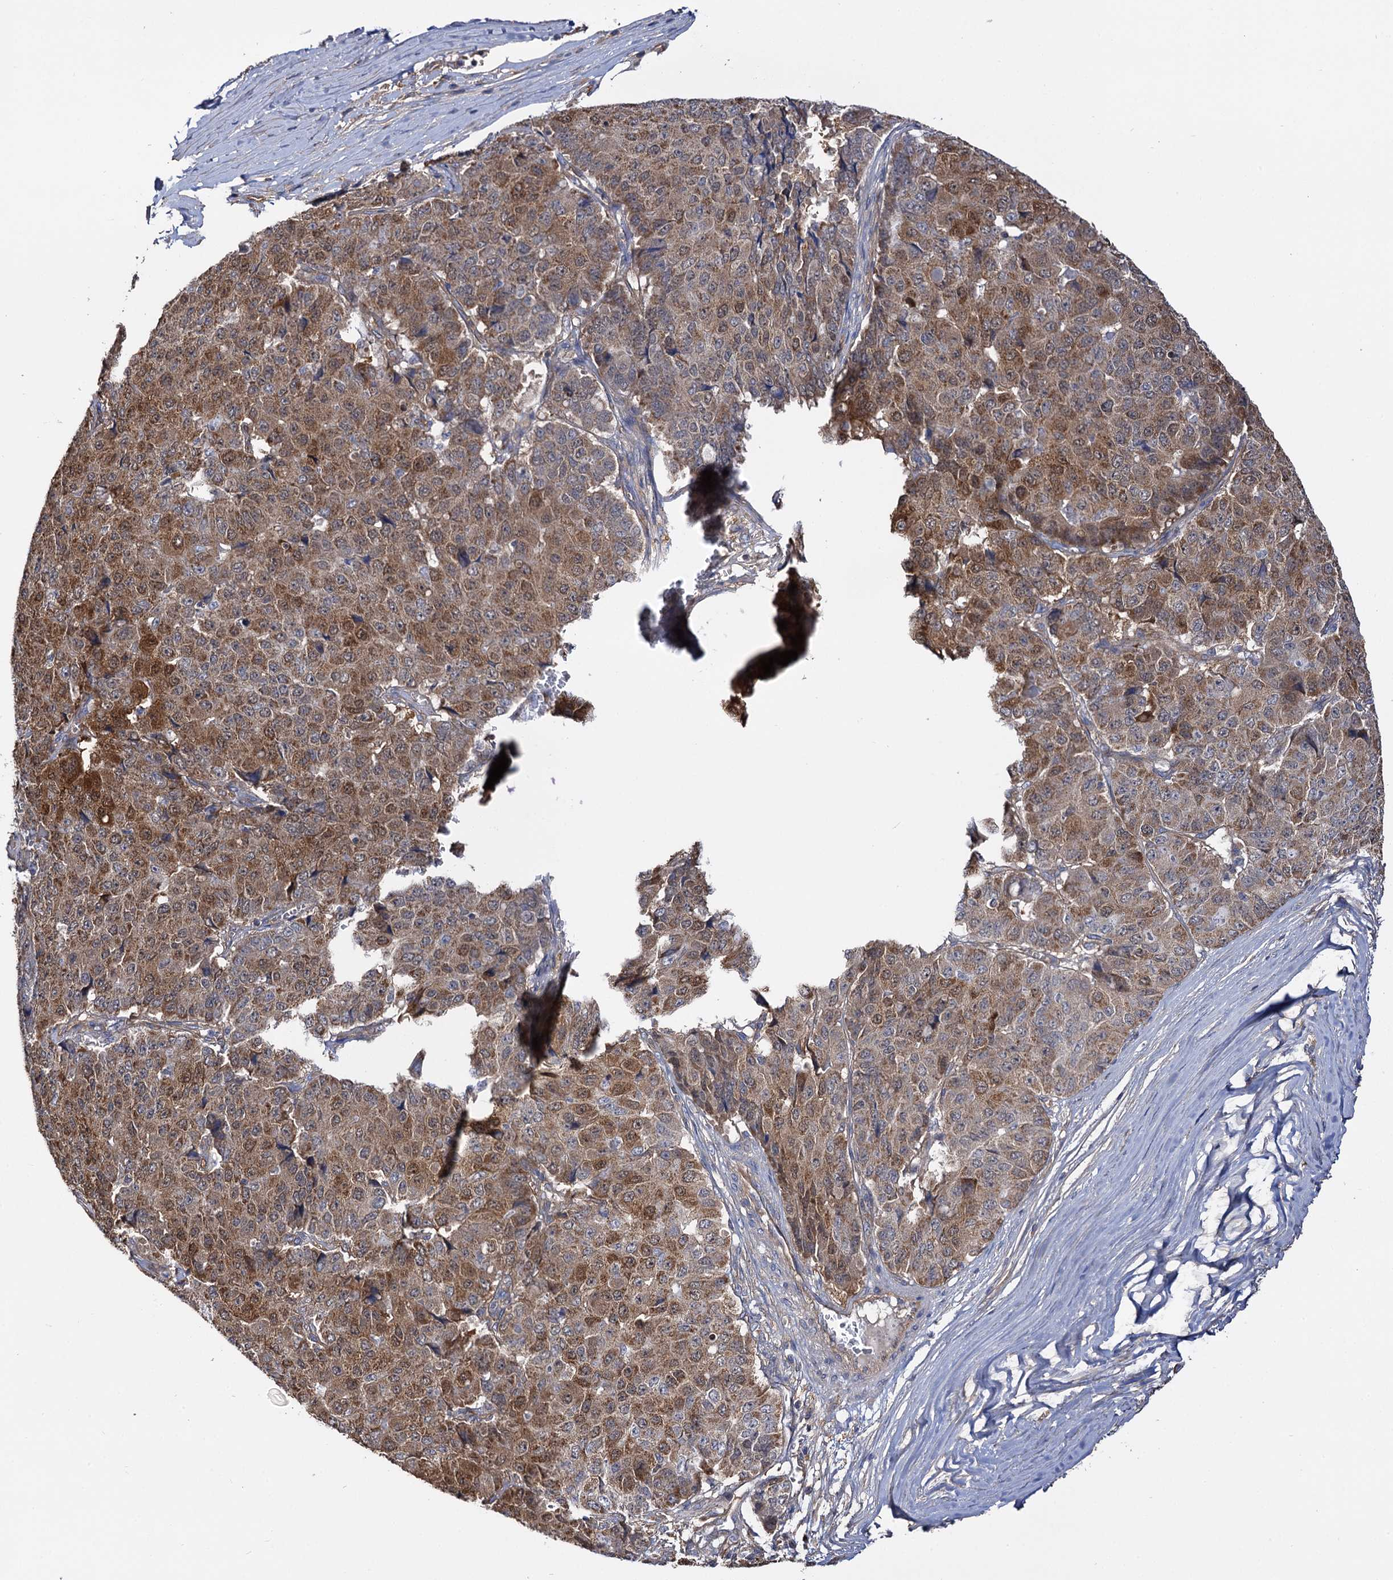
{"staining": {"intensity": "moderate", "quantity": ">75%", "location": "cytoplasmic/membranous"}, "tissue": "pancreatic cancer", "cell_type": "Tumor cells", "image_type": "cancer", "snomed": [{"axis": "morphology", "description": "Adenocarcinoma, NOS"}, {"axis": "topography", "description": "Pancreas"}], "caption": "Immunohistochemical staining of human pancreatic cancer (adenocarcinoma) exhibits medium levels of moderate cytoplasmic/membranous staining in approximately >75% of tumor cells.", "gene": "IDI1", "patient": {"sex": "male", "age": 50}}